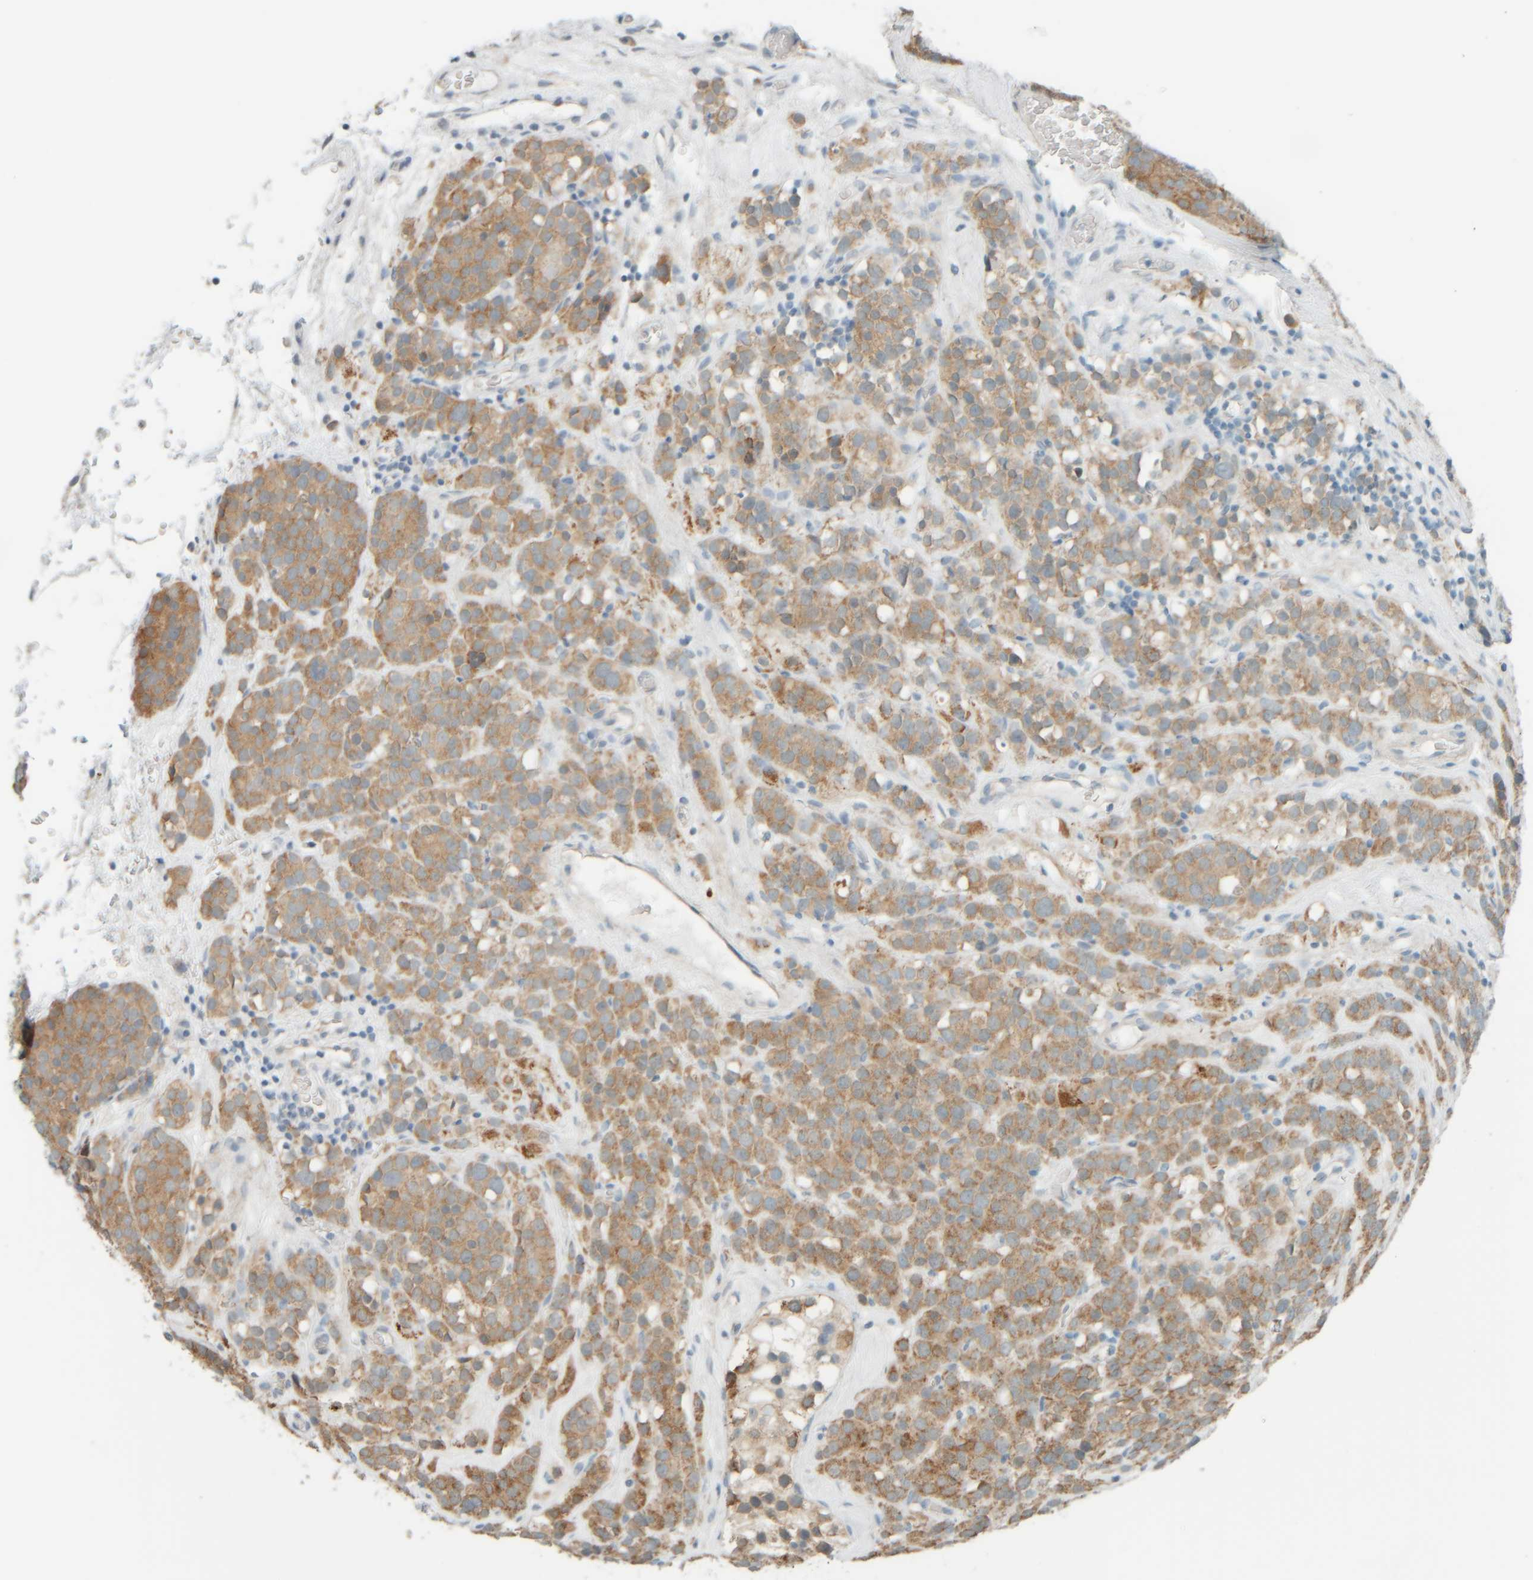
{"staining": {"intensity": "moderate", "quantity": ">75%", "location": "cytoplasmic/membranous"}, "tissue": "testis cancer", "cell_type": "Tumor cells", "image_type": "cancer", "snomed": [{"axis": "morphology", "description": "Seminoma, NOS"}, {"axis": "topography", "description": "Testis"}], "caption": "Protein staining of testis cancer (seminoma) tissue displays moderate cytoplasmic/membranous positivity in approximately >75% of tumor cells.", "gene": "PTGES3L-AARSD1", "patient": {"sex": "male", "age": 71}}